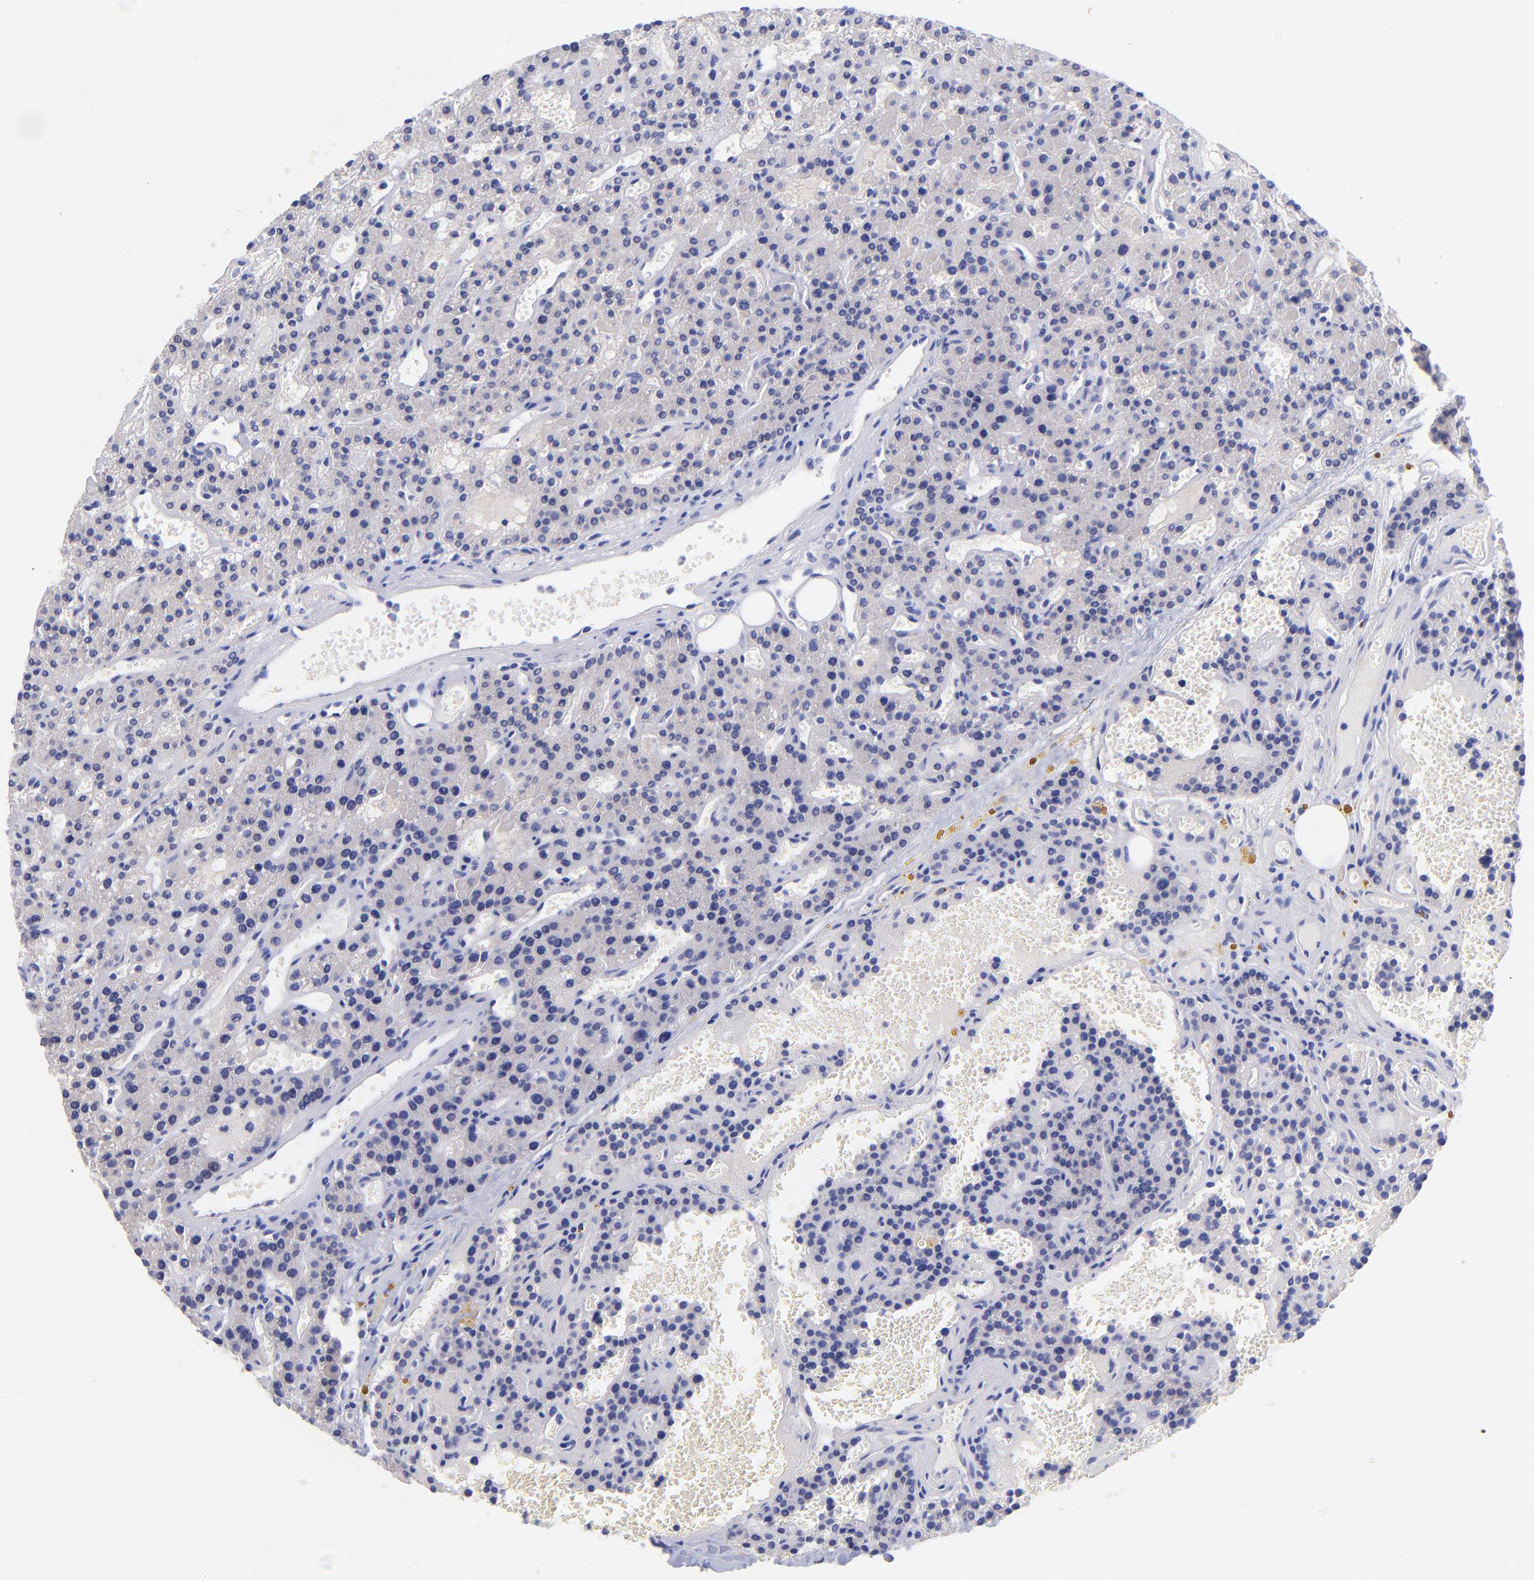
{"staining": {"intensity": "negative", "quantity": "none", "location": "none"}, "tissue": "parathyroid gland", "cell_type": "Glandular cells", "image_type": "normal", "snomed": [{"axis": "morphology", "description": "Normal tissue, NOS"}, {"axis": "topography", "description": "Parathyroid gland"}], "caption": "A high-resolution micrograph shows immunohistochemistry staining of benign parathyroid gland, which reveals no significant positivity in glandular cells.", "gene": "GPHN", "patient": {"sex": "male", "age": 25}}